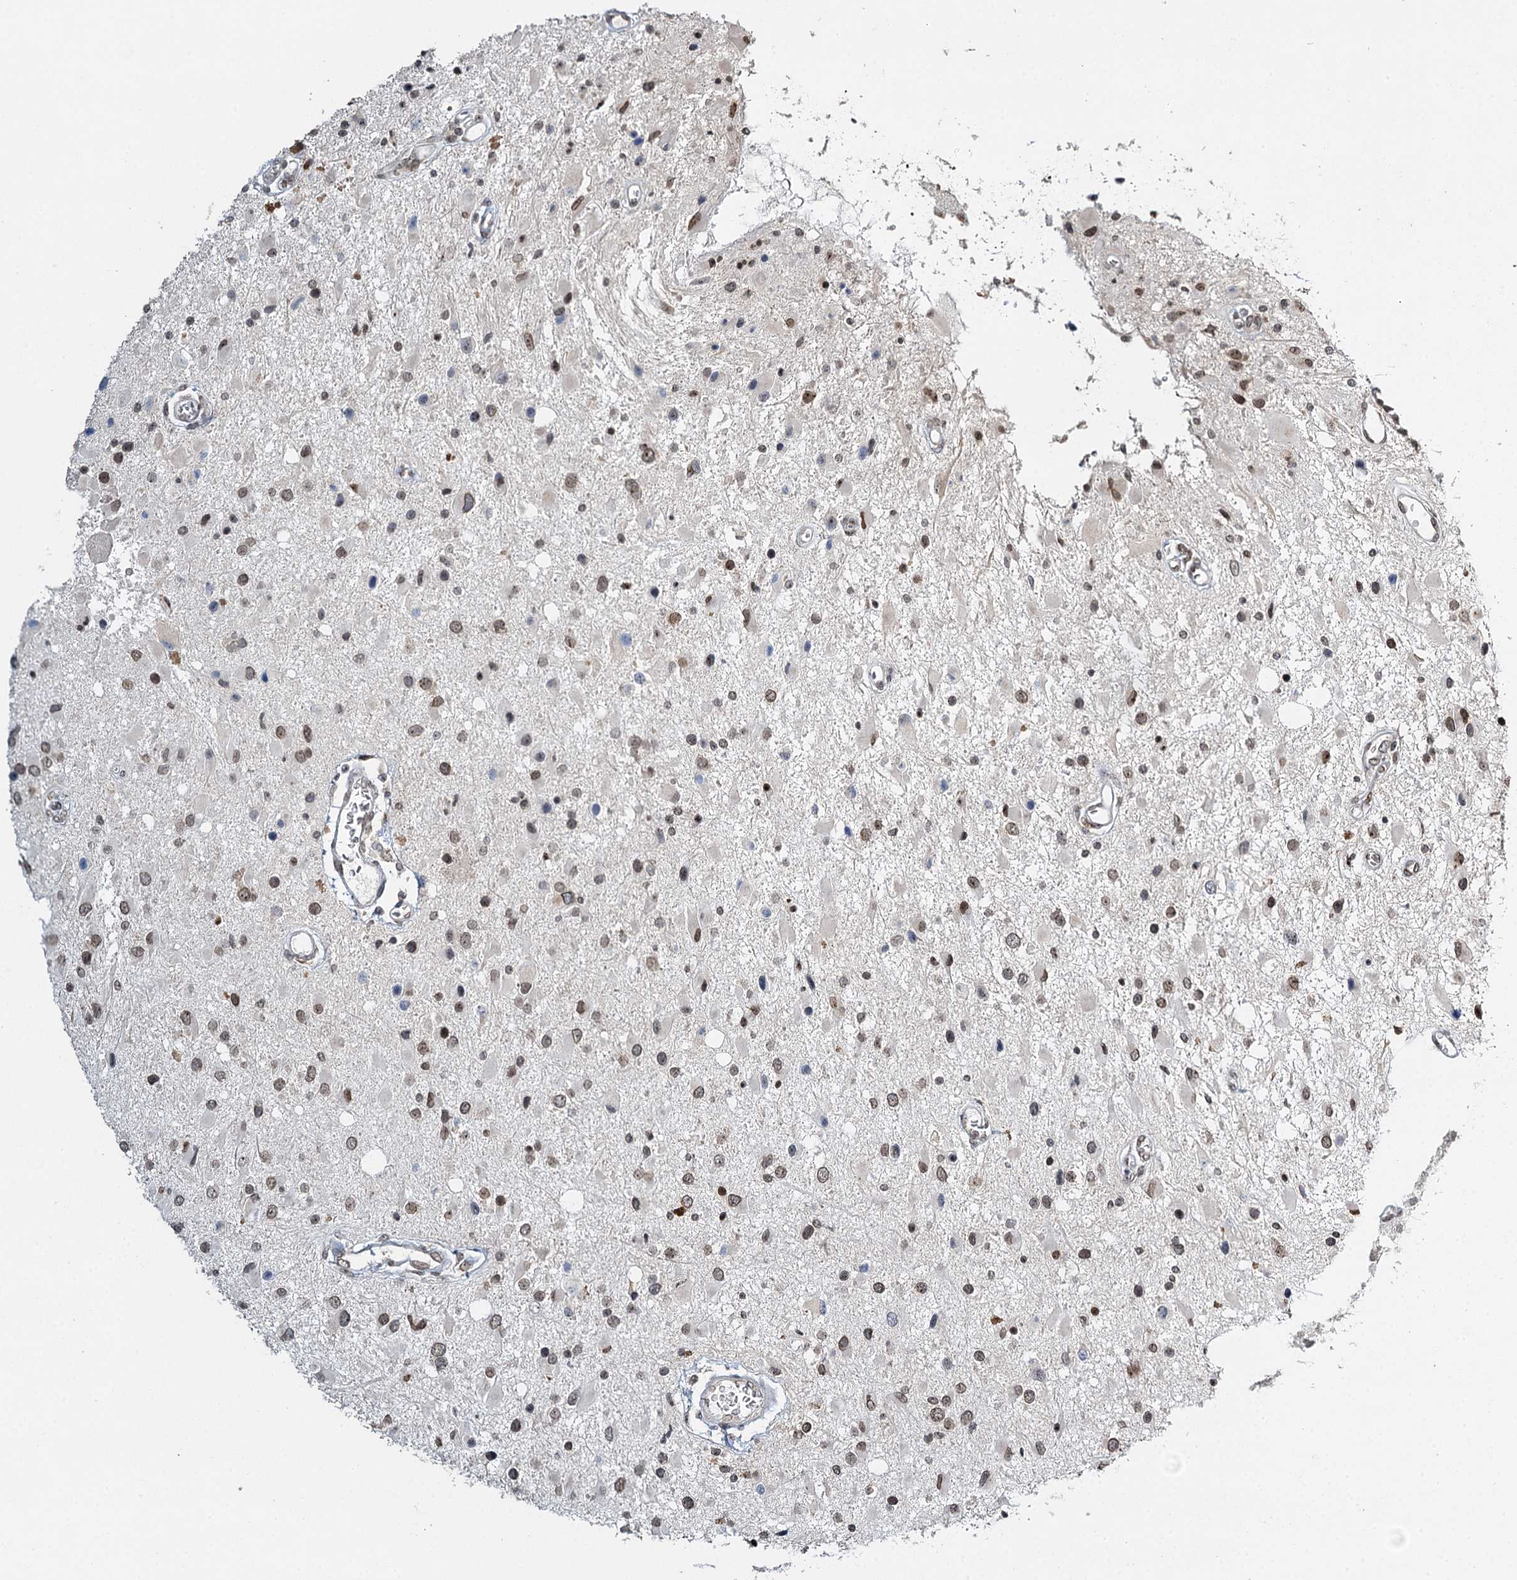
{"staining": {"intensity": "weak", "quantity": "25%-75%", "location": "cytoplasmic/membranous,nuclear"}, "tissue": "glioma", "cell_type": "Tumor cells", "image_type": "cancer", "snomed": [{"axis": "morphology", "description": "Glioma, malignant, High grade"}, {"axis": "topography", "description": "Brain"}], "caption": "IHC image of malignant high-grade glioma stained for a protein (brown), which shows low levels of weak cytoplasmic/membranous and nuclear positivity in about 25%-75% of tumor cells.", "gene": "TREX1", "patient": {"sex": "male", "age": 53}}